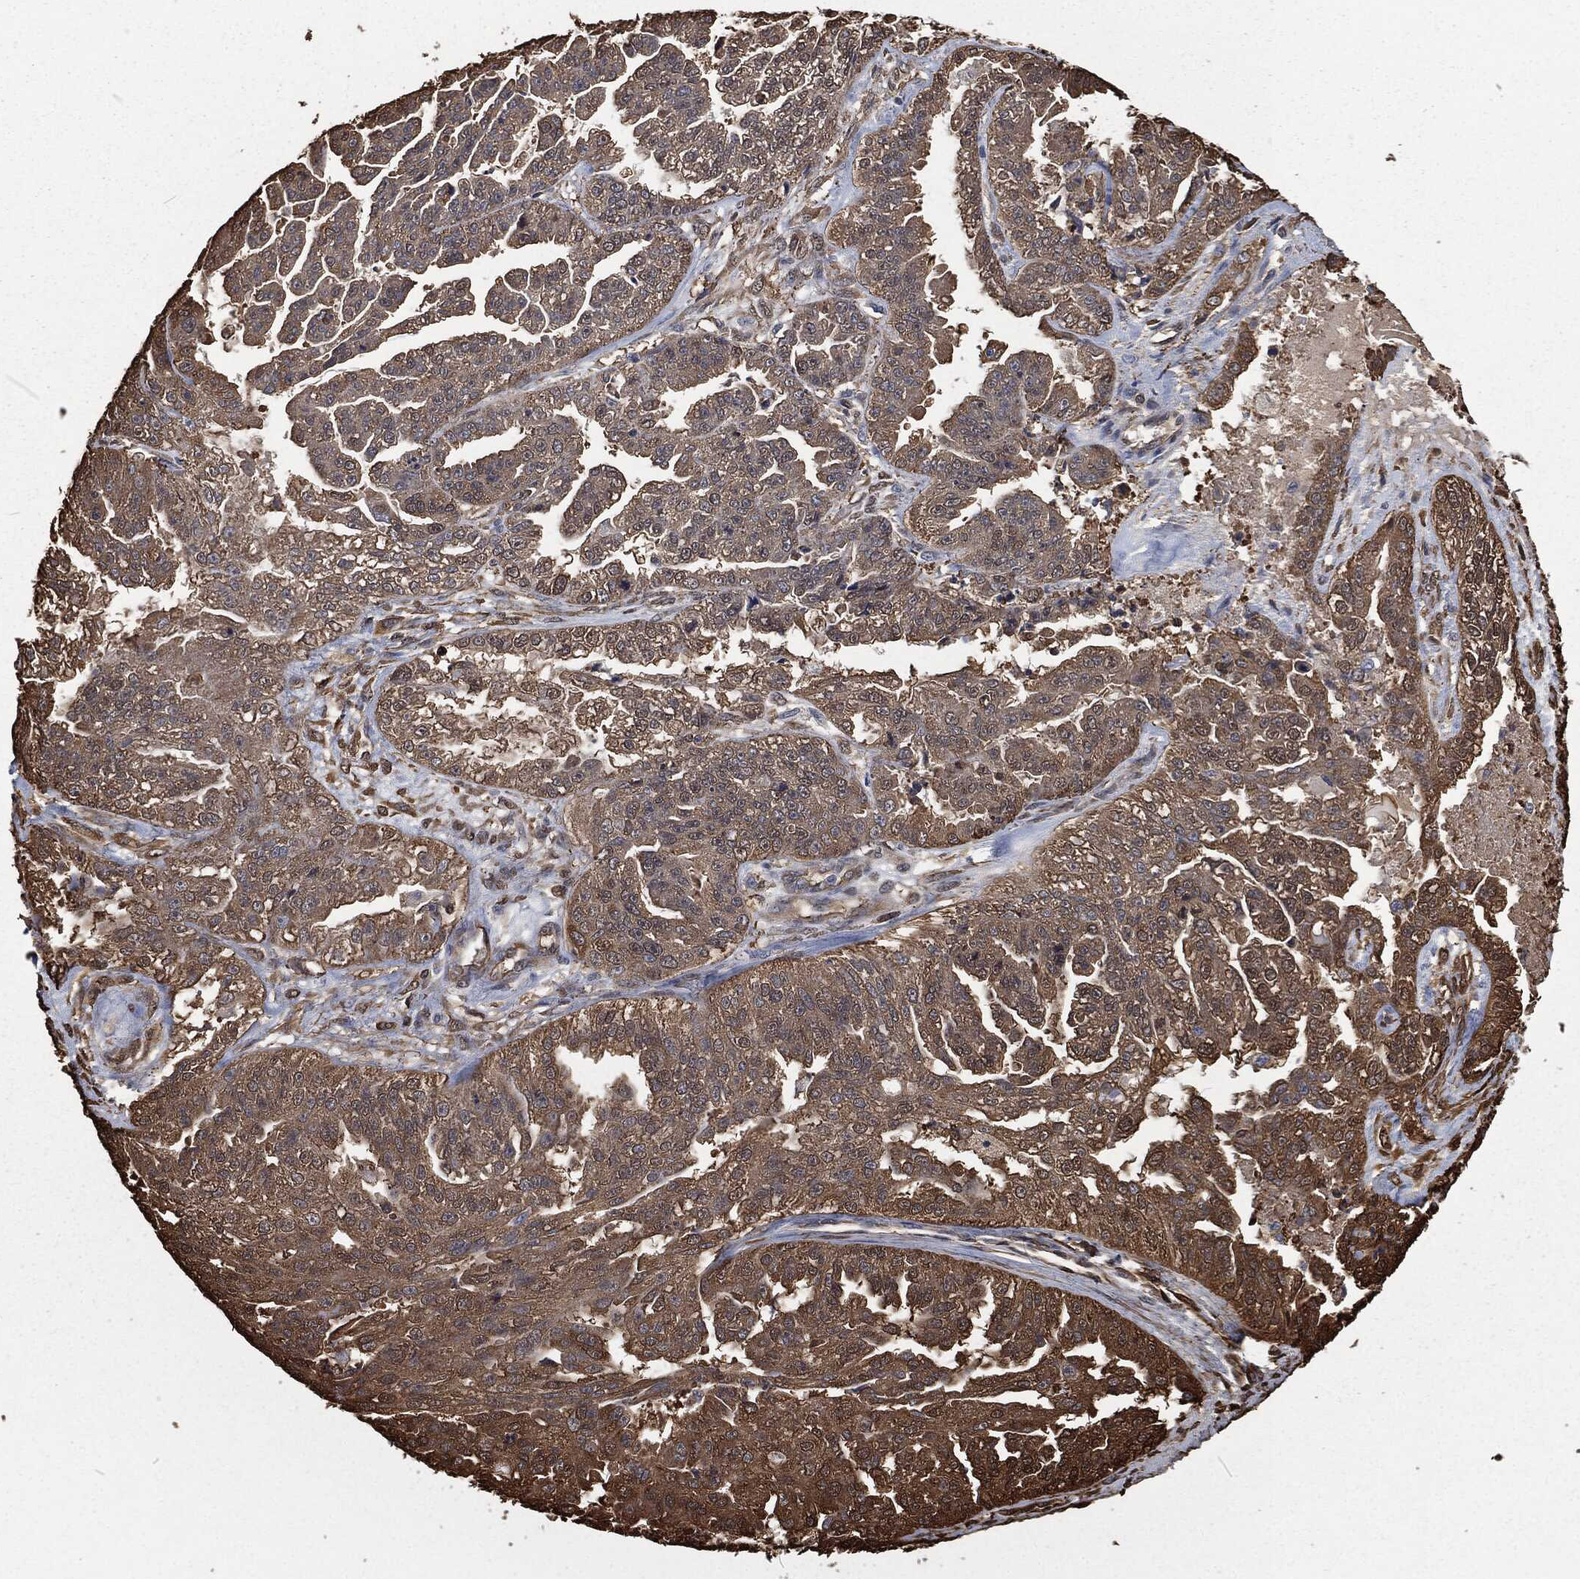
{"staining": {"intensity": "moderate", "quantity": "25%-75%", "location": "cytoplasmic/membranous"}, "tissue": "ovarian cancer", "cell_type": "Tumor cells", "image_type": "cancer", "snomed": [{"axis": "morphology", "description": "Cystadenocarcinoma, serous, NOS"}, {"axis": "topography", "description": "Ovary"}], "caption": "This is a histology image of immunohistochemistry staining of ovarian serous cystadenocarcinoma, which shows moderate expression in the cytoplasmic/membranous of tumor cells.", "gene": "PRDX4", "patient": {"sex": "female", "age": 58}}